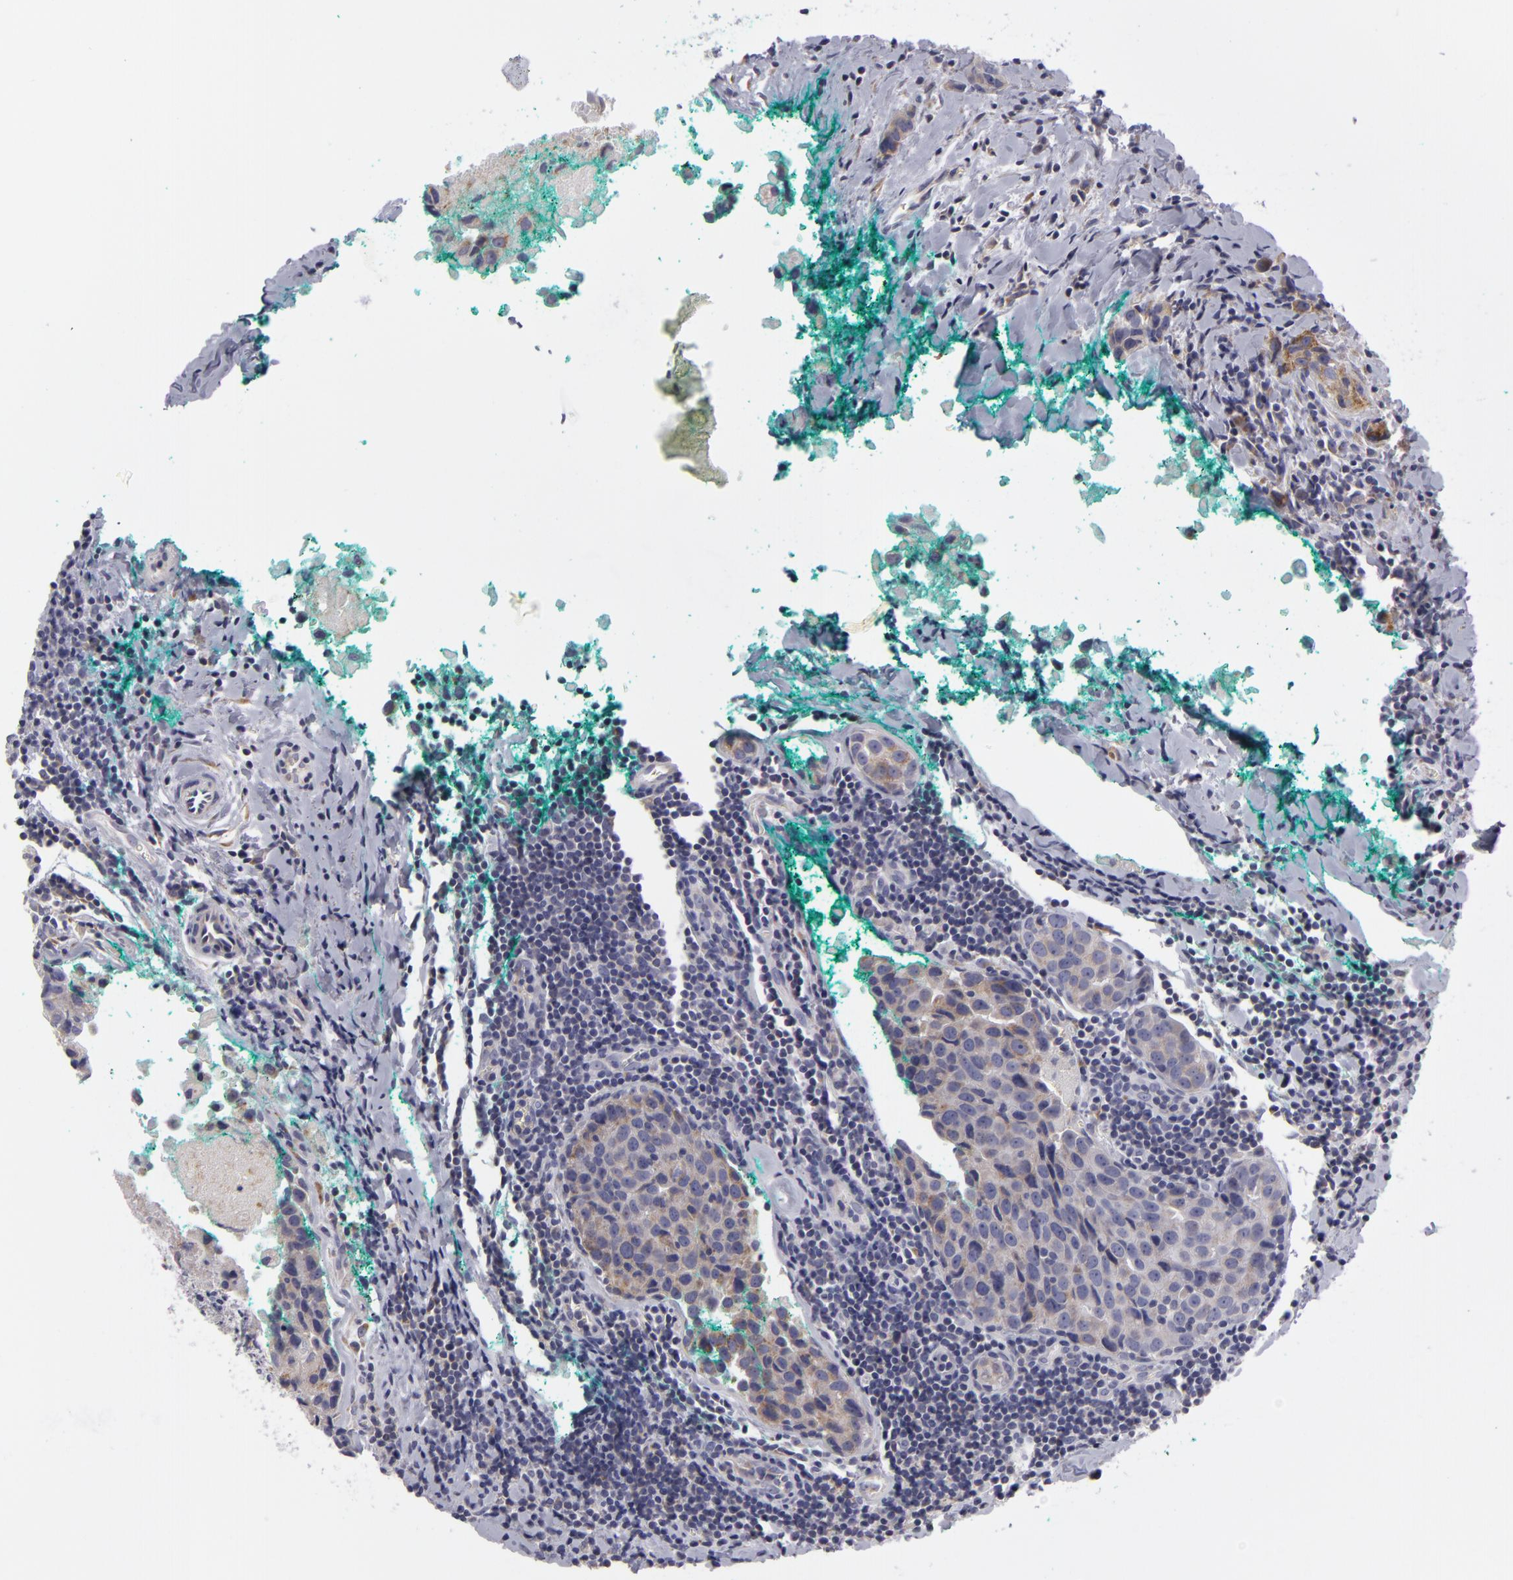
{"staining": {"intensity": "weak", "quantity": ">75%", "location": "cytoplasmic/membranous"}, "tissue": "breast cancer", "cell_type": "Tumor cells", "image_type": "cancer", "snomed": [{"axis": "morphology", "description": "Duct carcinoma"}, {"axis": "topography", "description": "Breast"}], "caption": "Immunohistochemistry (IHC) image of breast cancer (invasive ductal carcinoma) stained for a protein (brown), which exhibits low levels of weak cytoplasmic/membranous positivity in about >75% of tumor cells.", "gene": "ATP2B3", "patient": {"sex": "female", "age": 24}}